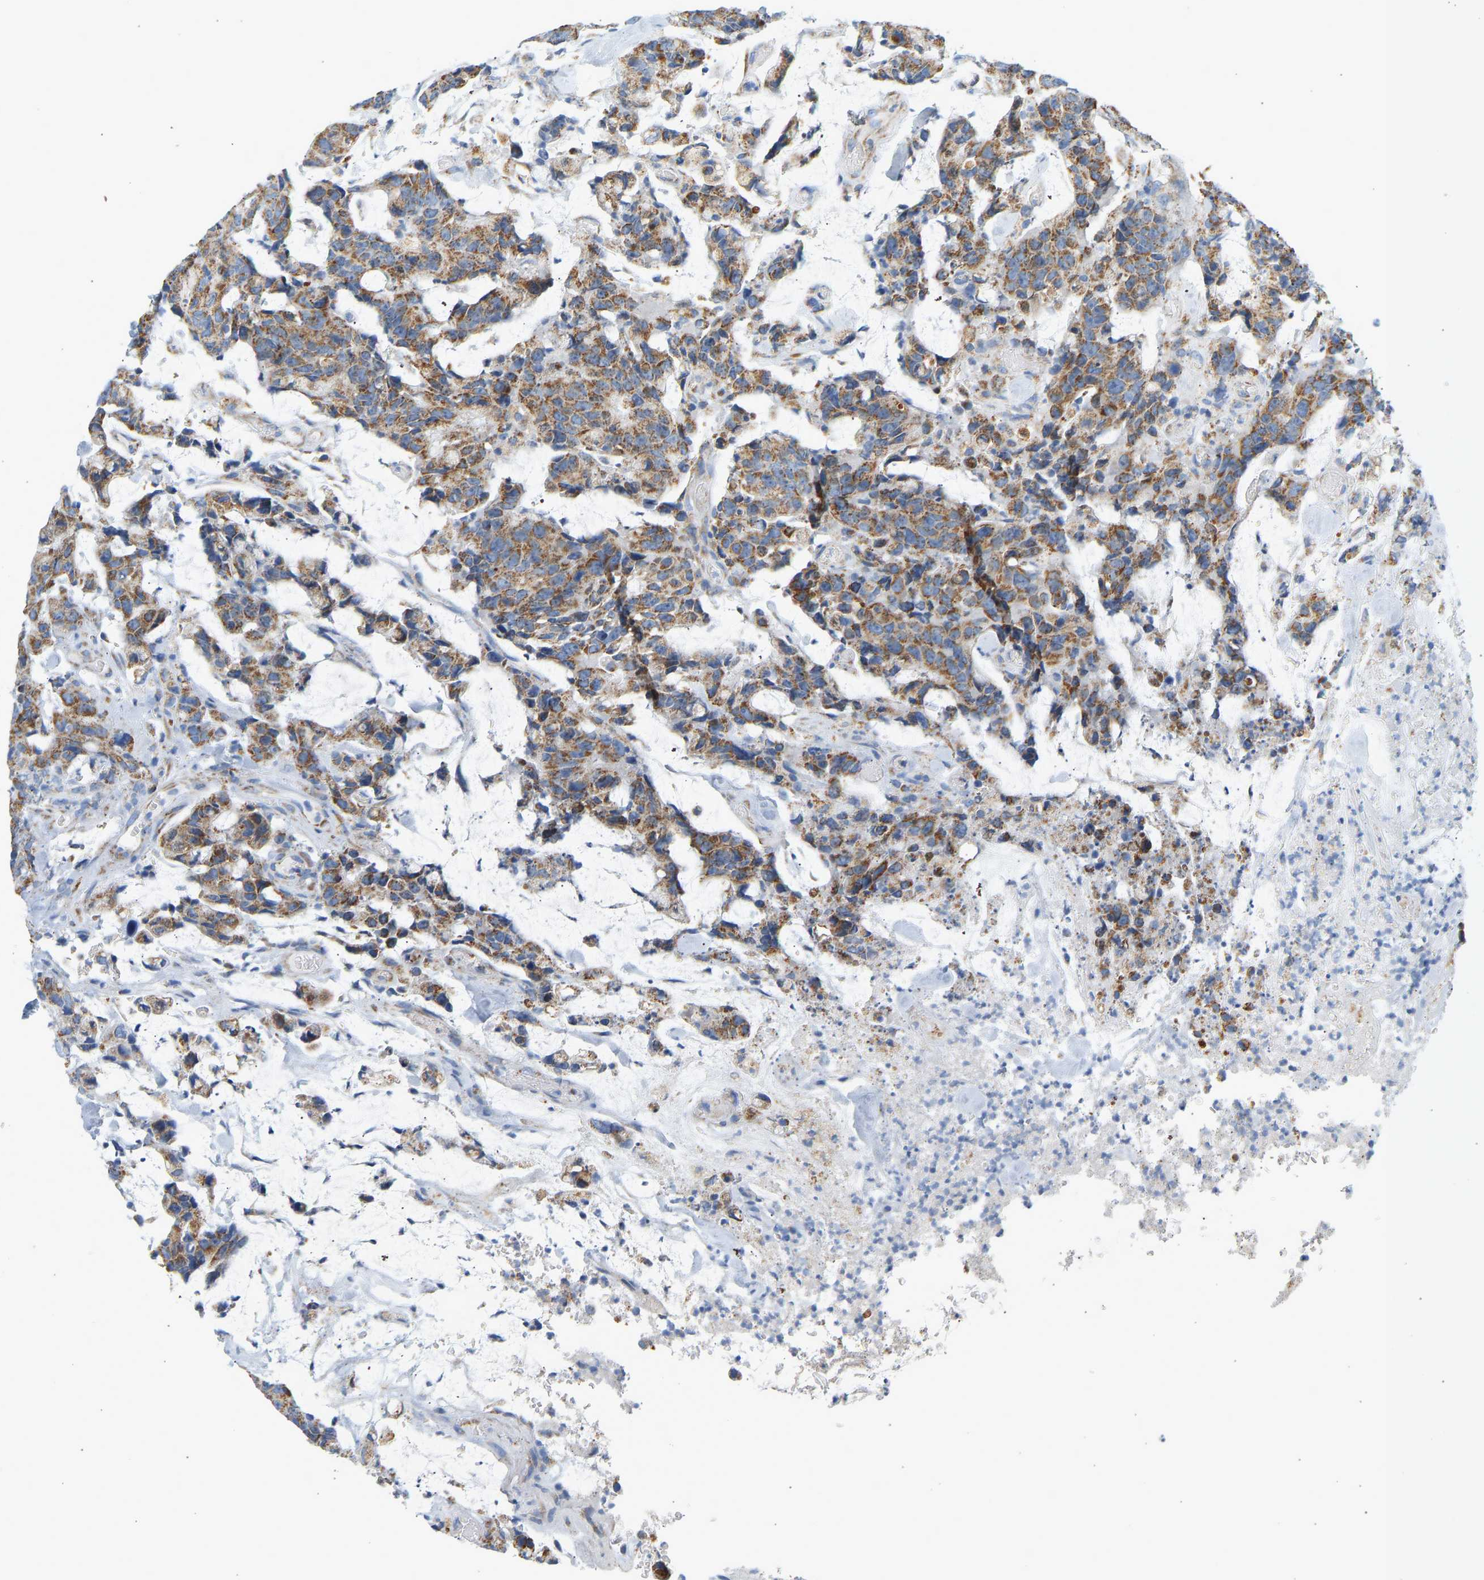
{"staining": {"intensity": "moderate", "quantity": ">75%", "location": "cytoplasmic/membranous"}, "tissue": "colorectal cancer", "cell_type": "Tumor cells", "image_type": "cancer", "snomed": [{"axis": "morphology", "description": "Adenocarcinoma, NOS"}, {"axis": "topography", "description": "Colon"}], "caption": "Colorectal cancer tissue reveals moderate cytoplasmic/membranous staining in about >75% of tumor cells, visualized by immunohistochemistry.", "gene": "GRPEL2", "patient": {"sex": "female", "age": 86}}